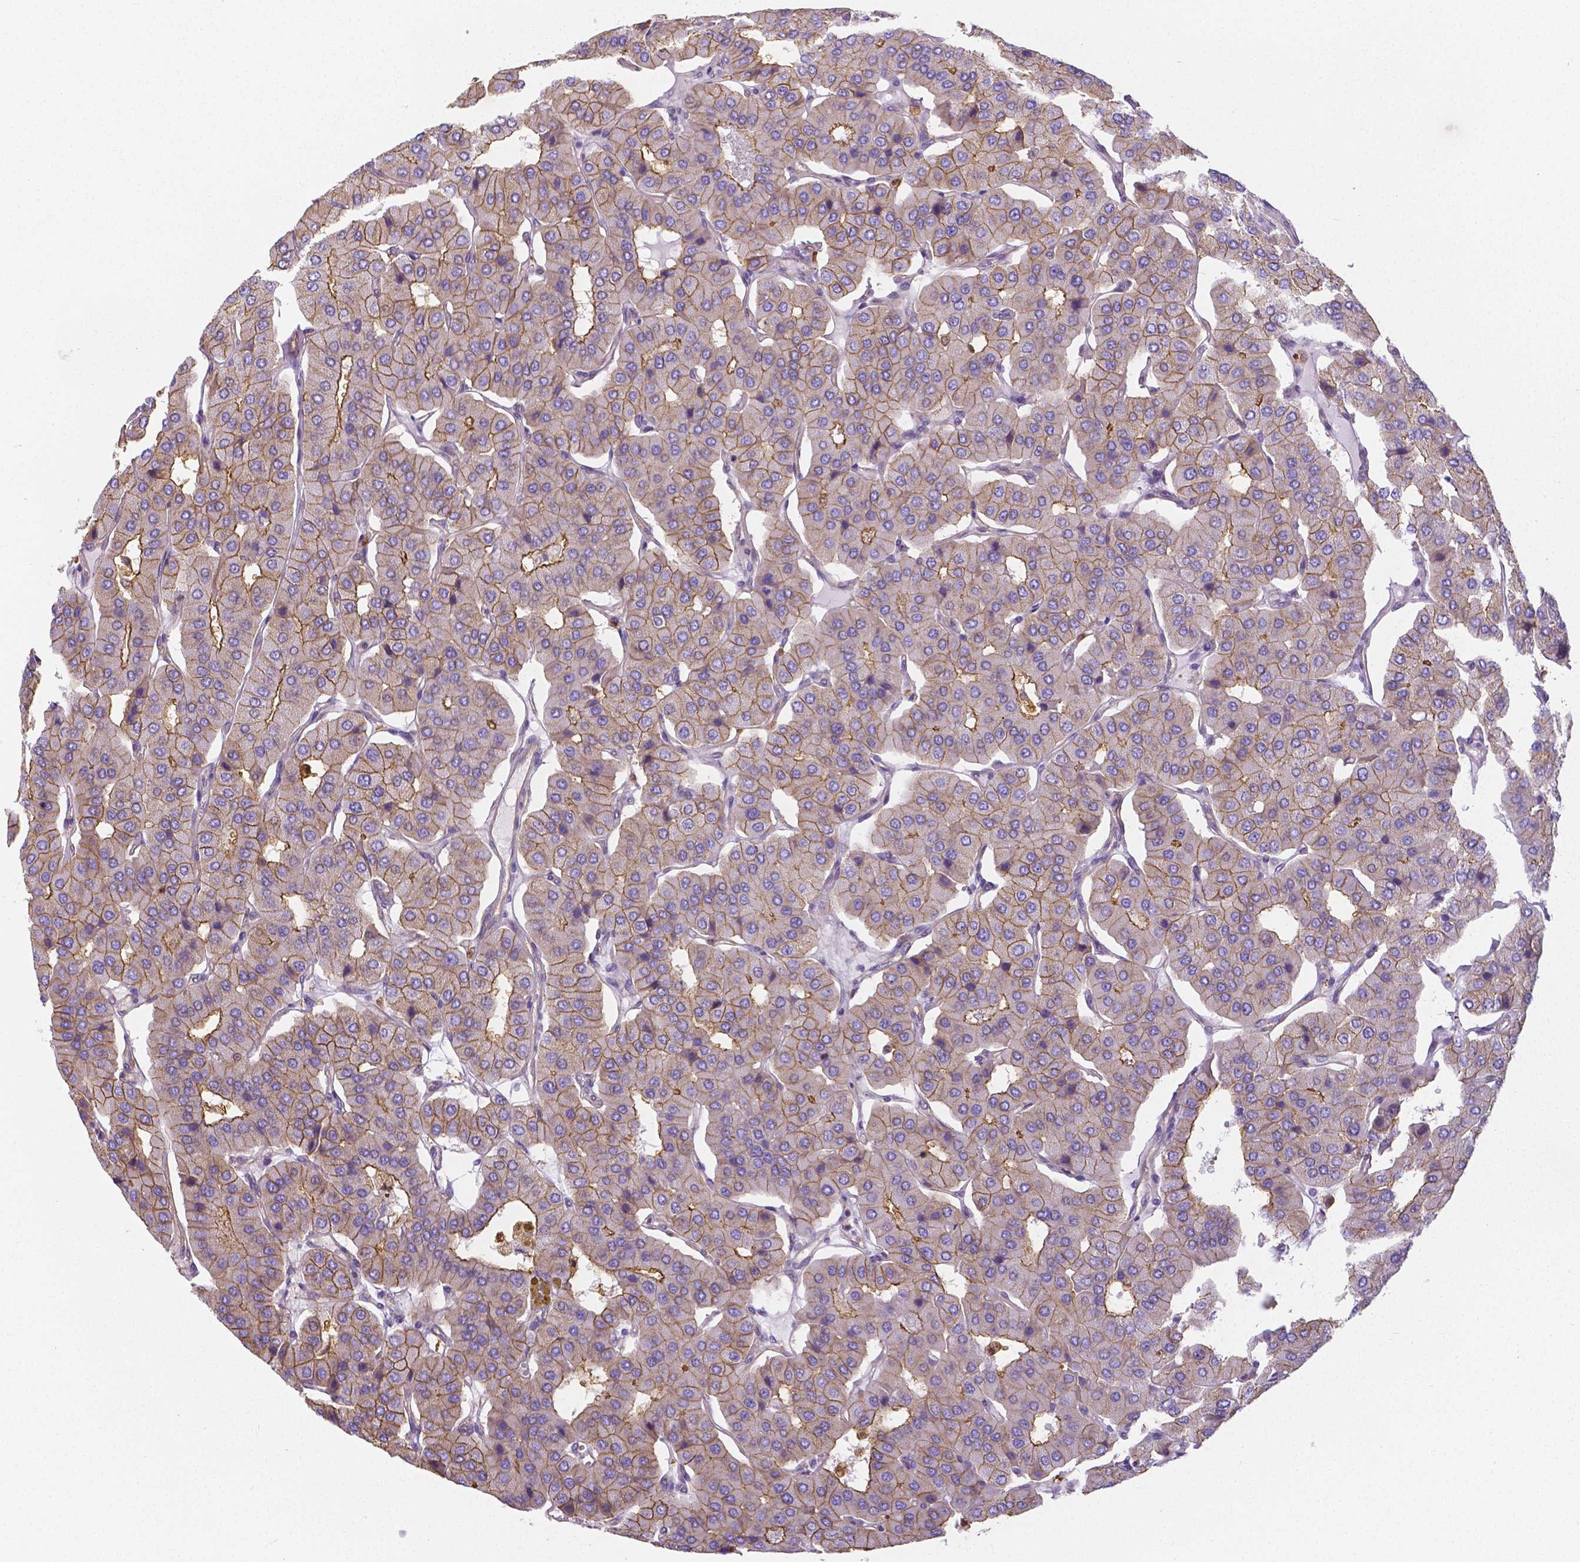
{"staining": {"intensity": "moderate", "quantity": ">75%", "location": "cytoplasmic/membranous"}, "tissue": "parathyroid gland", "cell_type": "Glandular cells", "image_type": "normal", "snomed": [{"axis": "morphology", "description": "Normal tissue, NOS"}, {"axis": "morphology", "description": "Adenoma, NOS"}, {"axis": "topography", "description": "Parathyroid gland"}], "caption": "Protein expression by immunohistochemistry demonstrates moderate cytoplasmic/membranous expression in about >75% of glandular cells in benign parathyroid gland.", "gene": "CRMP1", "patient": {"sex": "female", "age": 86}}